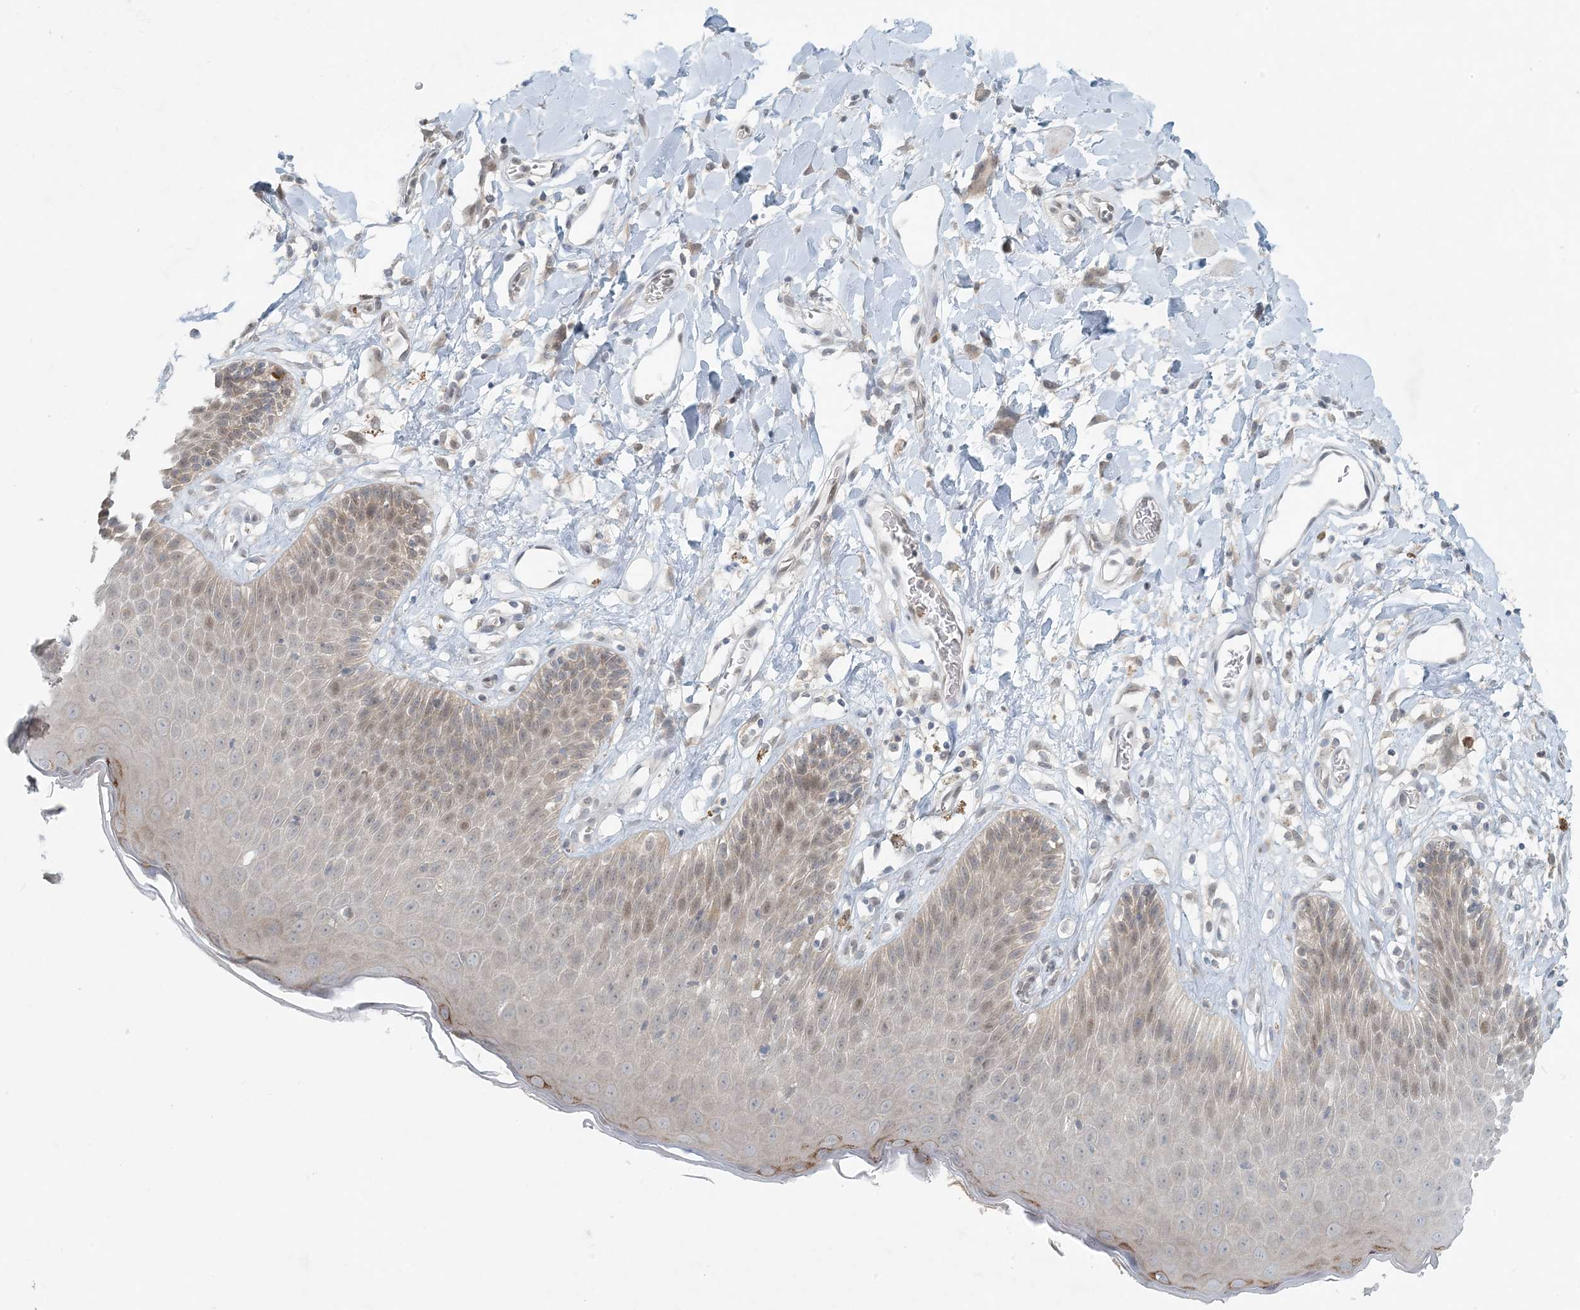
{"staining": {"intensity": "strong", "quantity": "<25%", "location": "cytoplasmic/membranous"}, "tissue": "skin", "cell_type": "Epidermal cells", "image_type": "normal", "snomed": [{"axis": "morphology", "description": "Normal tissue, NOS"}, {"axis": "topography", "description": "Vulva"}], "caption": "Approximately <25% of epidermal cells in normal skin reveal strong cytoplasmic/membranous protein positivity as visualized by brown immunohistochemical staining.", "gene": "OBI1", "patient": {"sex": "female", "age": 68}}